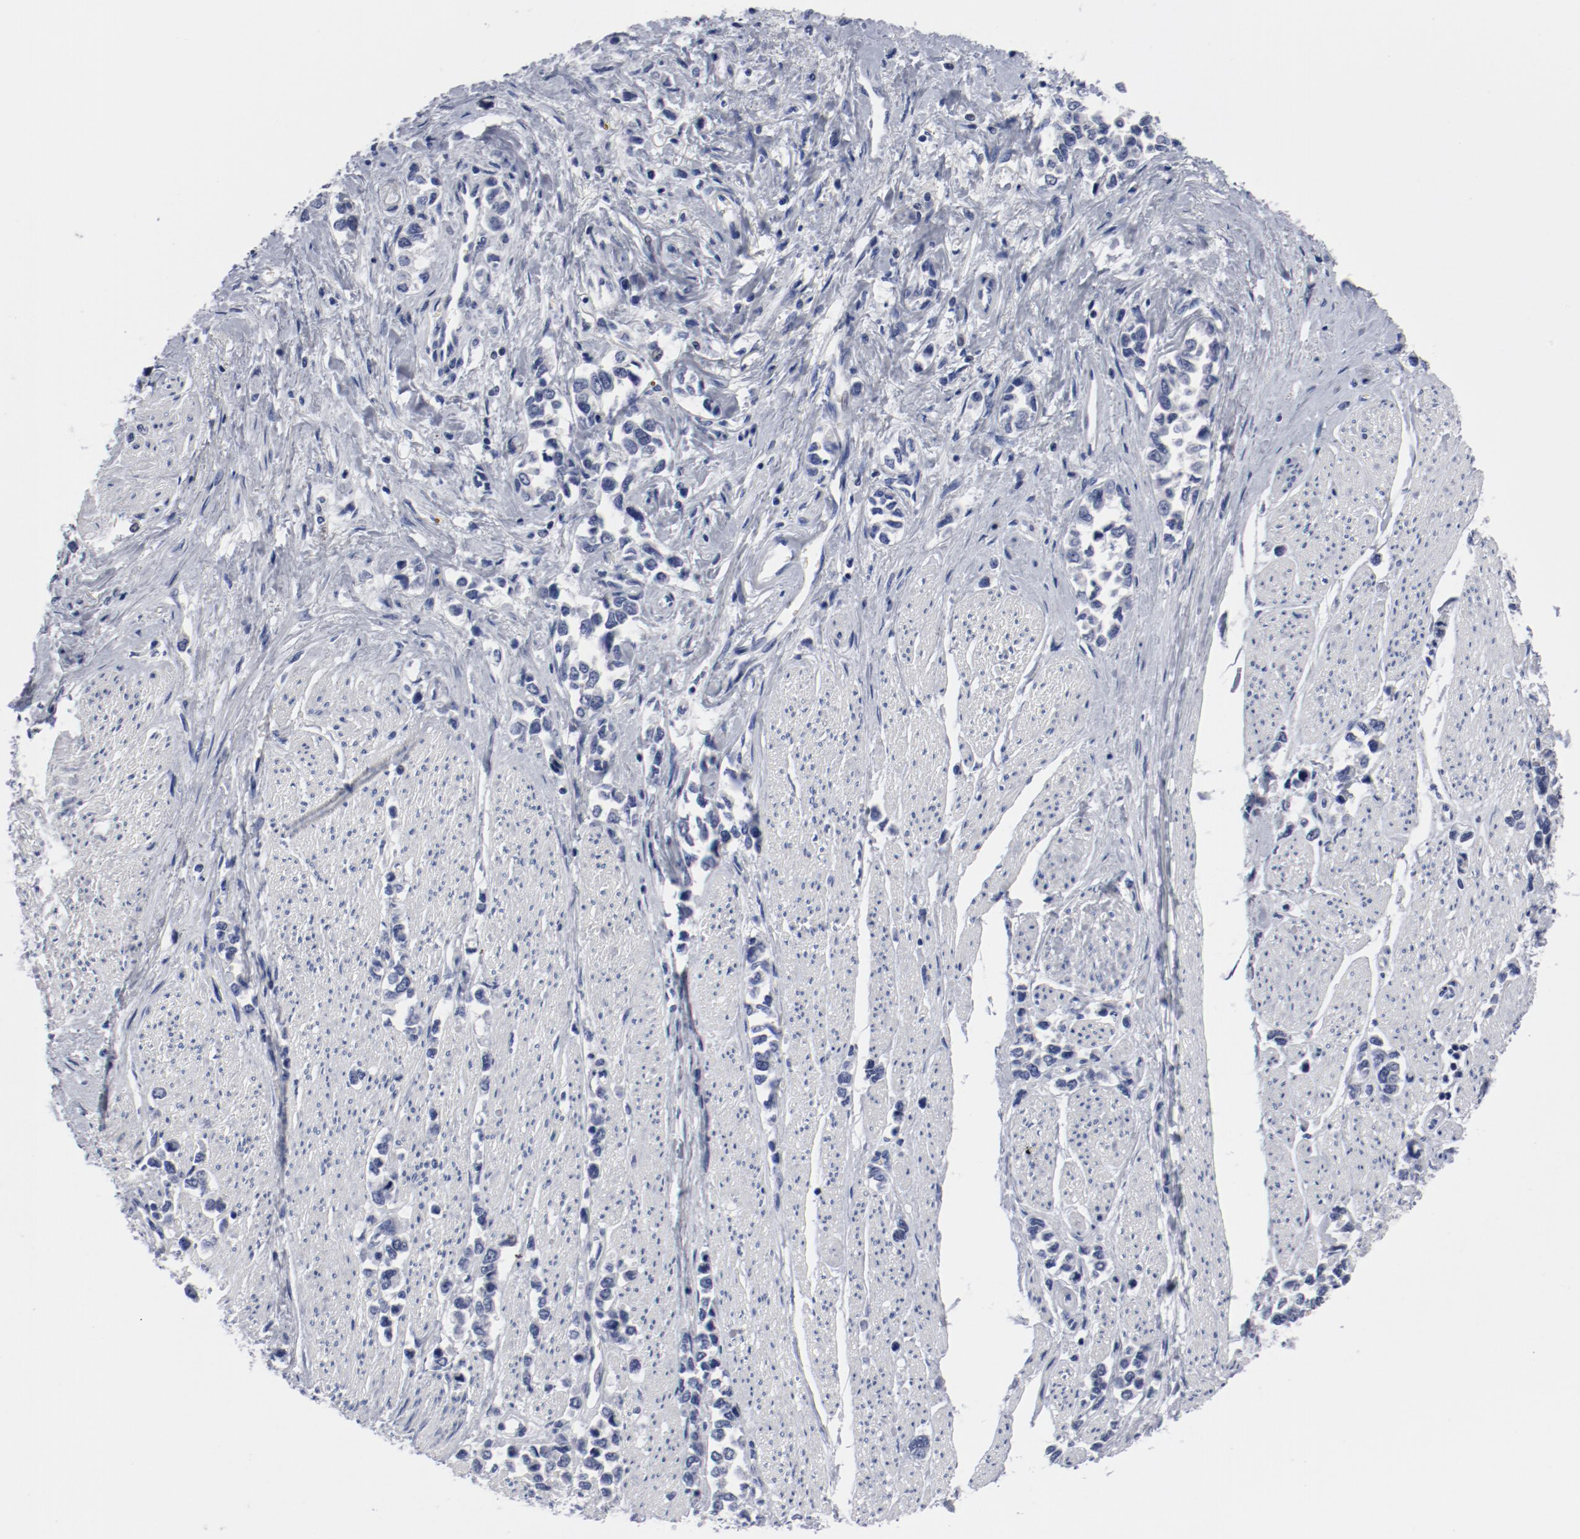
{"staining": {"intensity": "negative", "quantity": "none", "location": "none"}, "tissue": "stomach cancer", "cell_type": "Tumor cells", "image_type": "cancer", "snomed": [{"axis": "morphology", "description": "Adenocarcinoma, NOS"}, {"axis": "topography", "description": "Stomach, upper"}], "caption": "A high-resolution image shows IHC staining of stomach adenocarcinoma, which demonstrates no significant expression in tumor cells. The staining was performed using DAB to visualize the protein expression in brown, while the nuclei were stained in blue with hematoxylin (Magnification: 20x).", "gene": "KCNK13", "patient": {"sex": "male", "age": 76}}